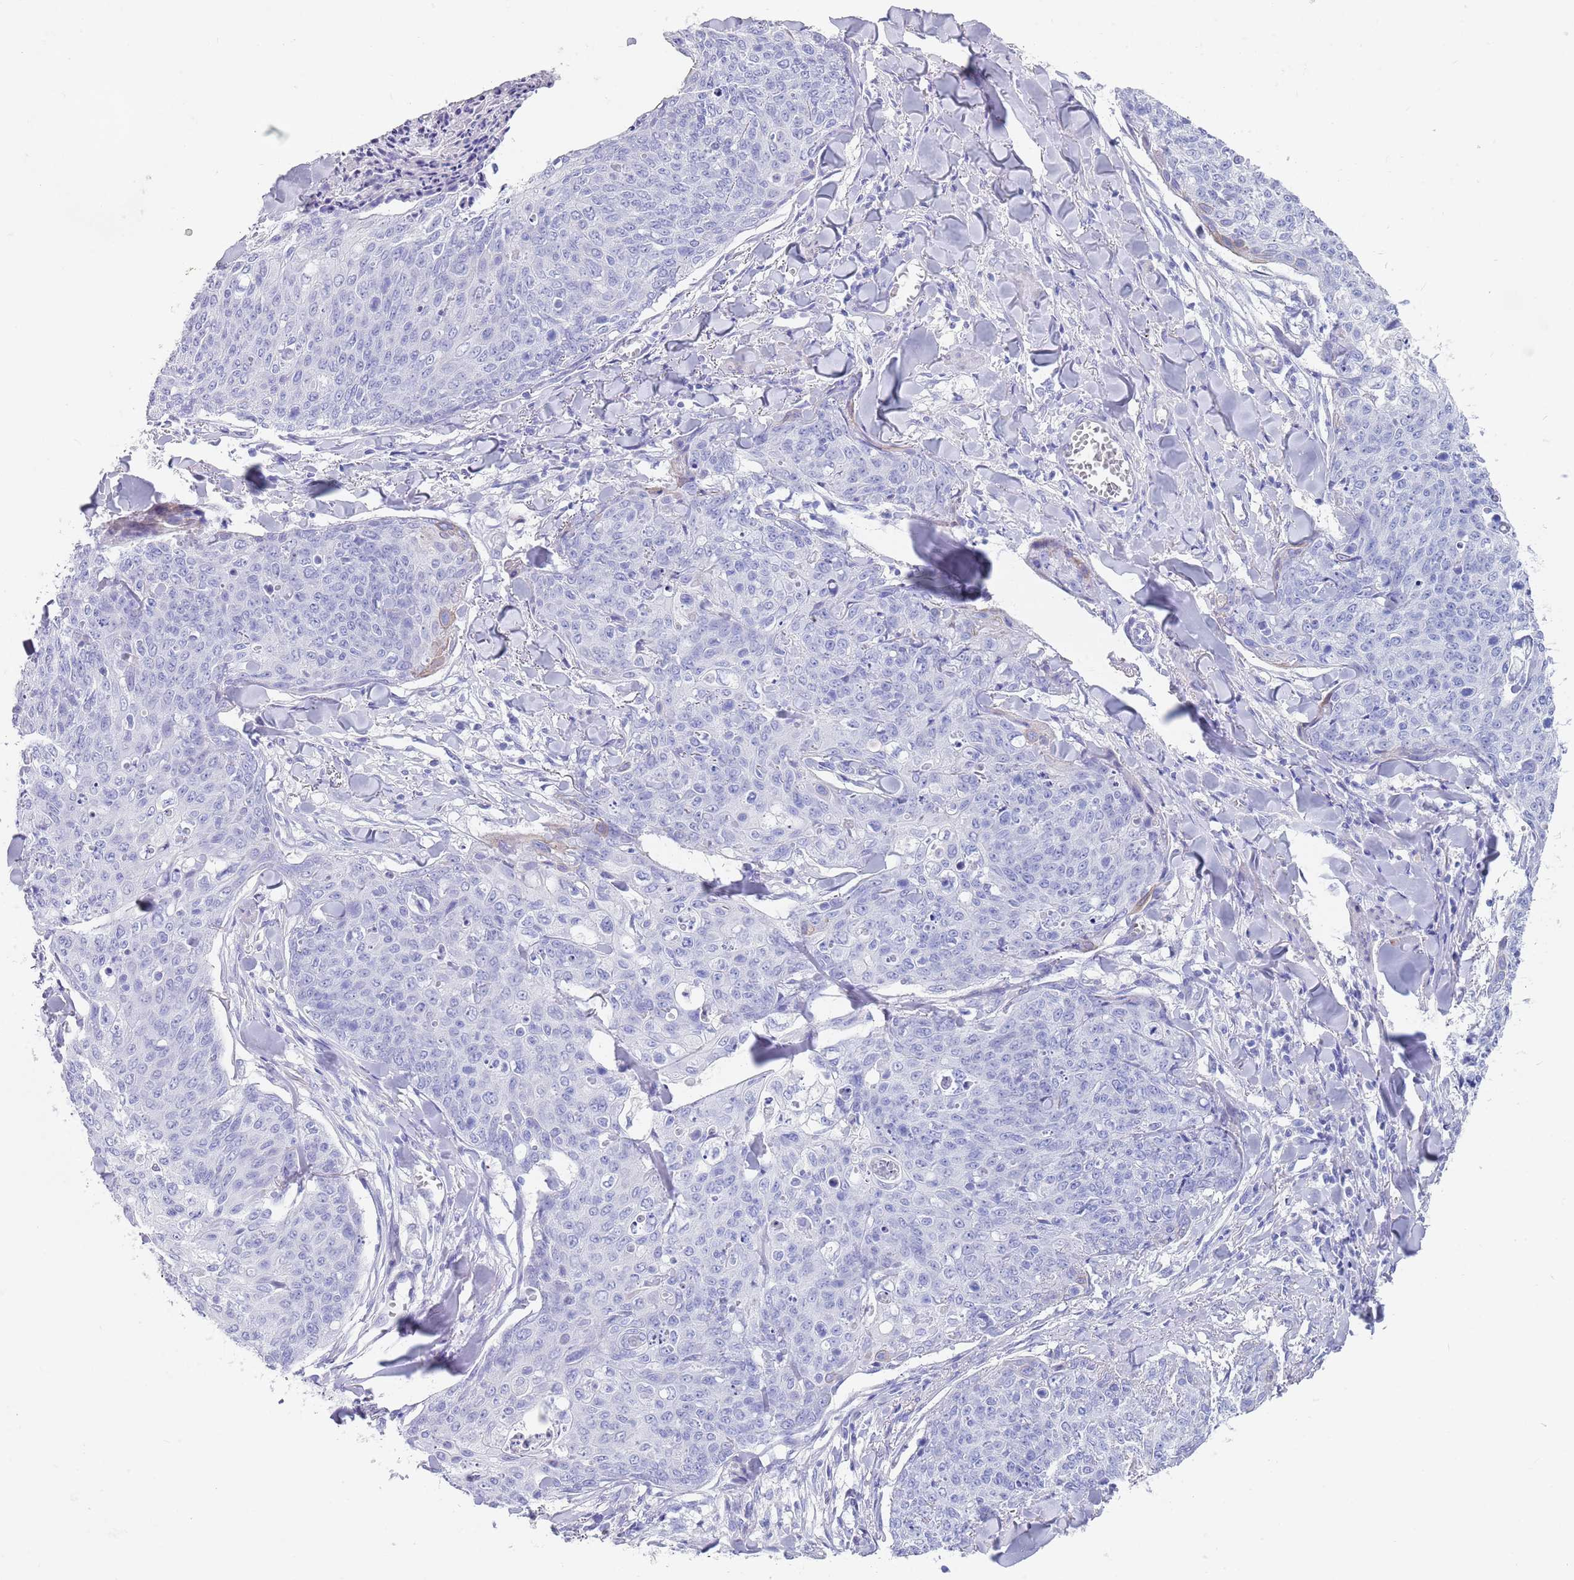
{"staining": {"intensity": "negative", "quantity": "none", "location": "none"}, "tissue": "skin cancer", "cell_type": "Tumor cells", "image_type": "cancer", "snomed": [{"axis": "morphology", "description": "Squamous cell carcinoma, NOS"}, {"axis": "topography", "description": "Skin"}, {"axis": "topography", "description": "Vulva"}], "caption": "IHC of squamous cell carcinoma (skin) demonstrates no staining in tumor cells.", "gene": "CPXM2", "patient": {"sex": "female", "age": 85}}